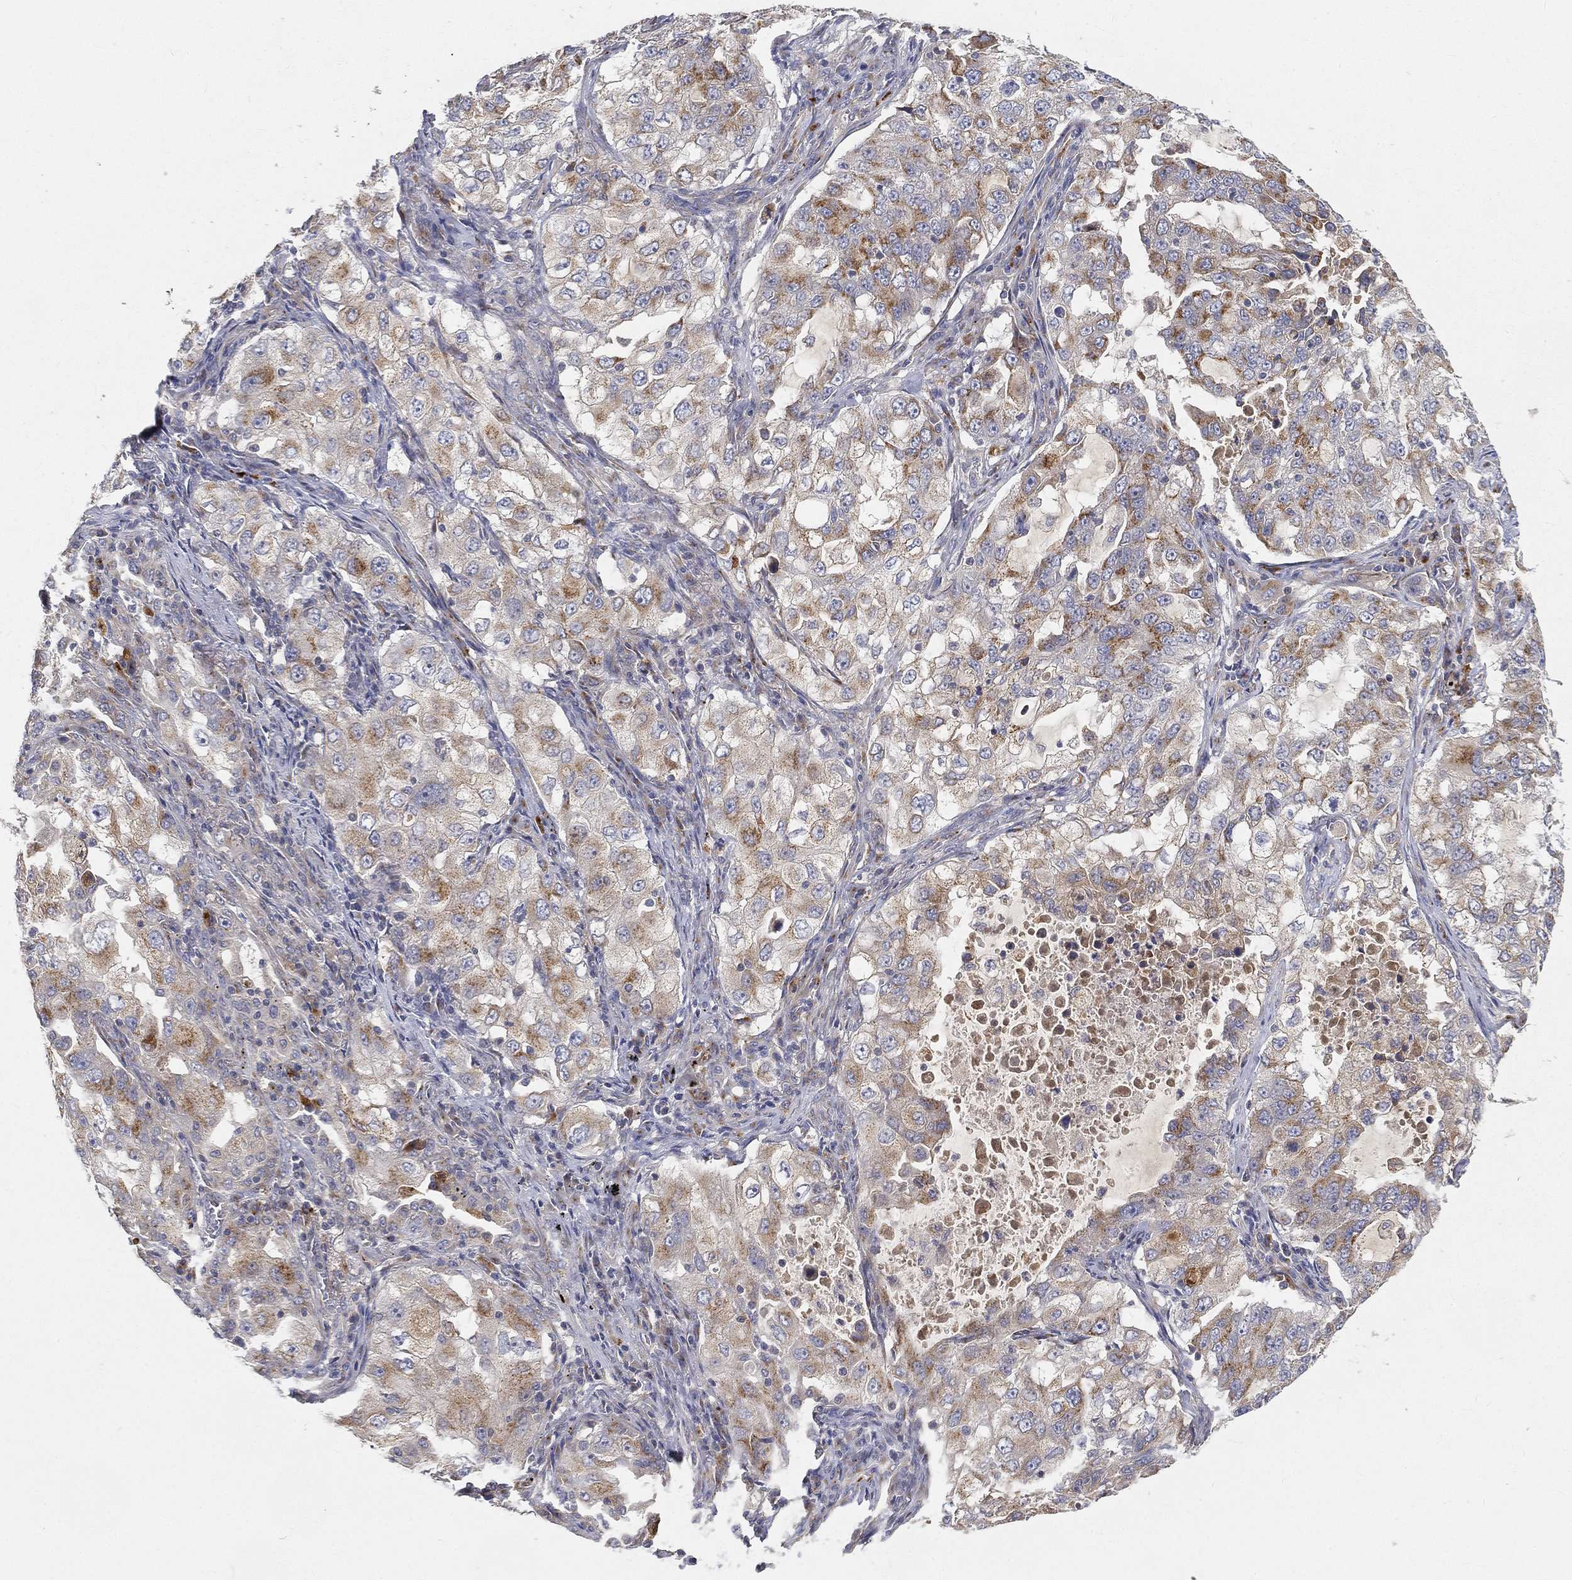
{"staining": {"intensity": "moderate", "quantity": "25%-75%", "location": "cytoplasmic/membranous"}, "tissue": "lung cancer", "cell_type": "Tumor cells", "image_type": "cancer", "snomed": [{"axis": "morphology", "description": "Adenocarcinoma, NOS"}, {"axis": "topography", "description": "Lung"}], "caption": "A high-resolution photomicrograph shows immunohistochemistry staining of lung cancer (adenocarcinoma), which displays moderate cytoplasmic/membranous staining in about 25%-75% of tumor cells. The staining is performed using DAB brown chromogen to label protein expression. The nuclei are counter-stained blue using hematoxylin.", "gene": "CTSL", "patient": {"sex": "female", "age": 61}}